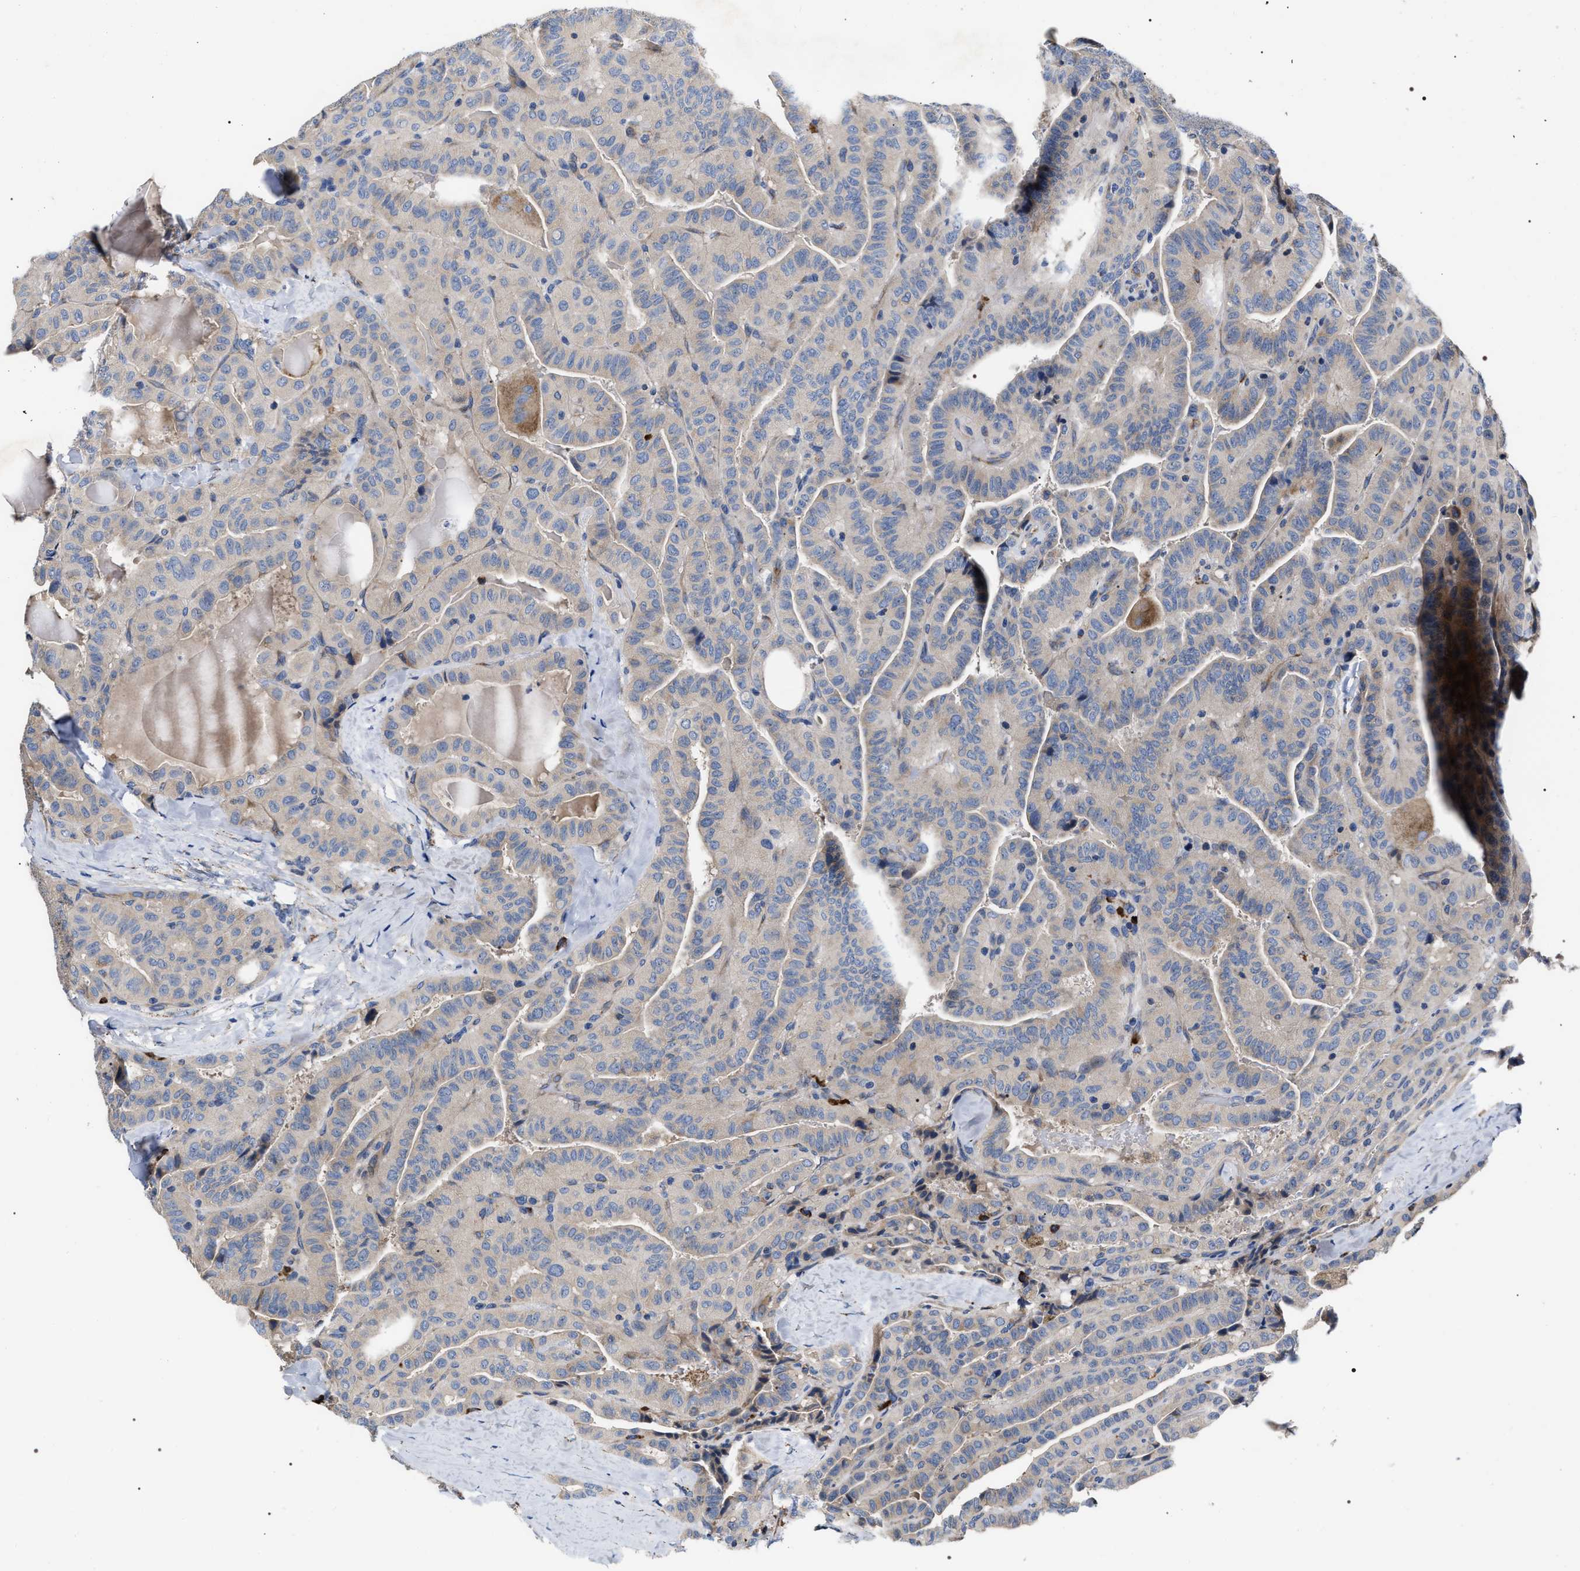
{"staining": {"intensity": "moderate", "quantity": "<25%", "location": "cytoplasmic/membranous"}, "tissue": "thyroid cancer", "cell_type": "Tumor cells", "image_type": "cancer", "snomed": [{"axis": "morphology", "description": "Papillary adenocarcinoma, NOS"}, {"axis": "topography", "description": "Thyroid gland"}], "caption": "Brown immunohistochemical staining in thyroid cancer (papillary adenocarcinoma) demonstrates moderate cytoplasmic/membranous positivity in about <25% of tumor cells.", "gene": "MACC1", "patient": {"sex": "male", "age": 77}}